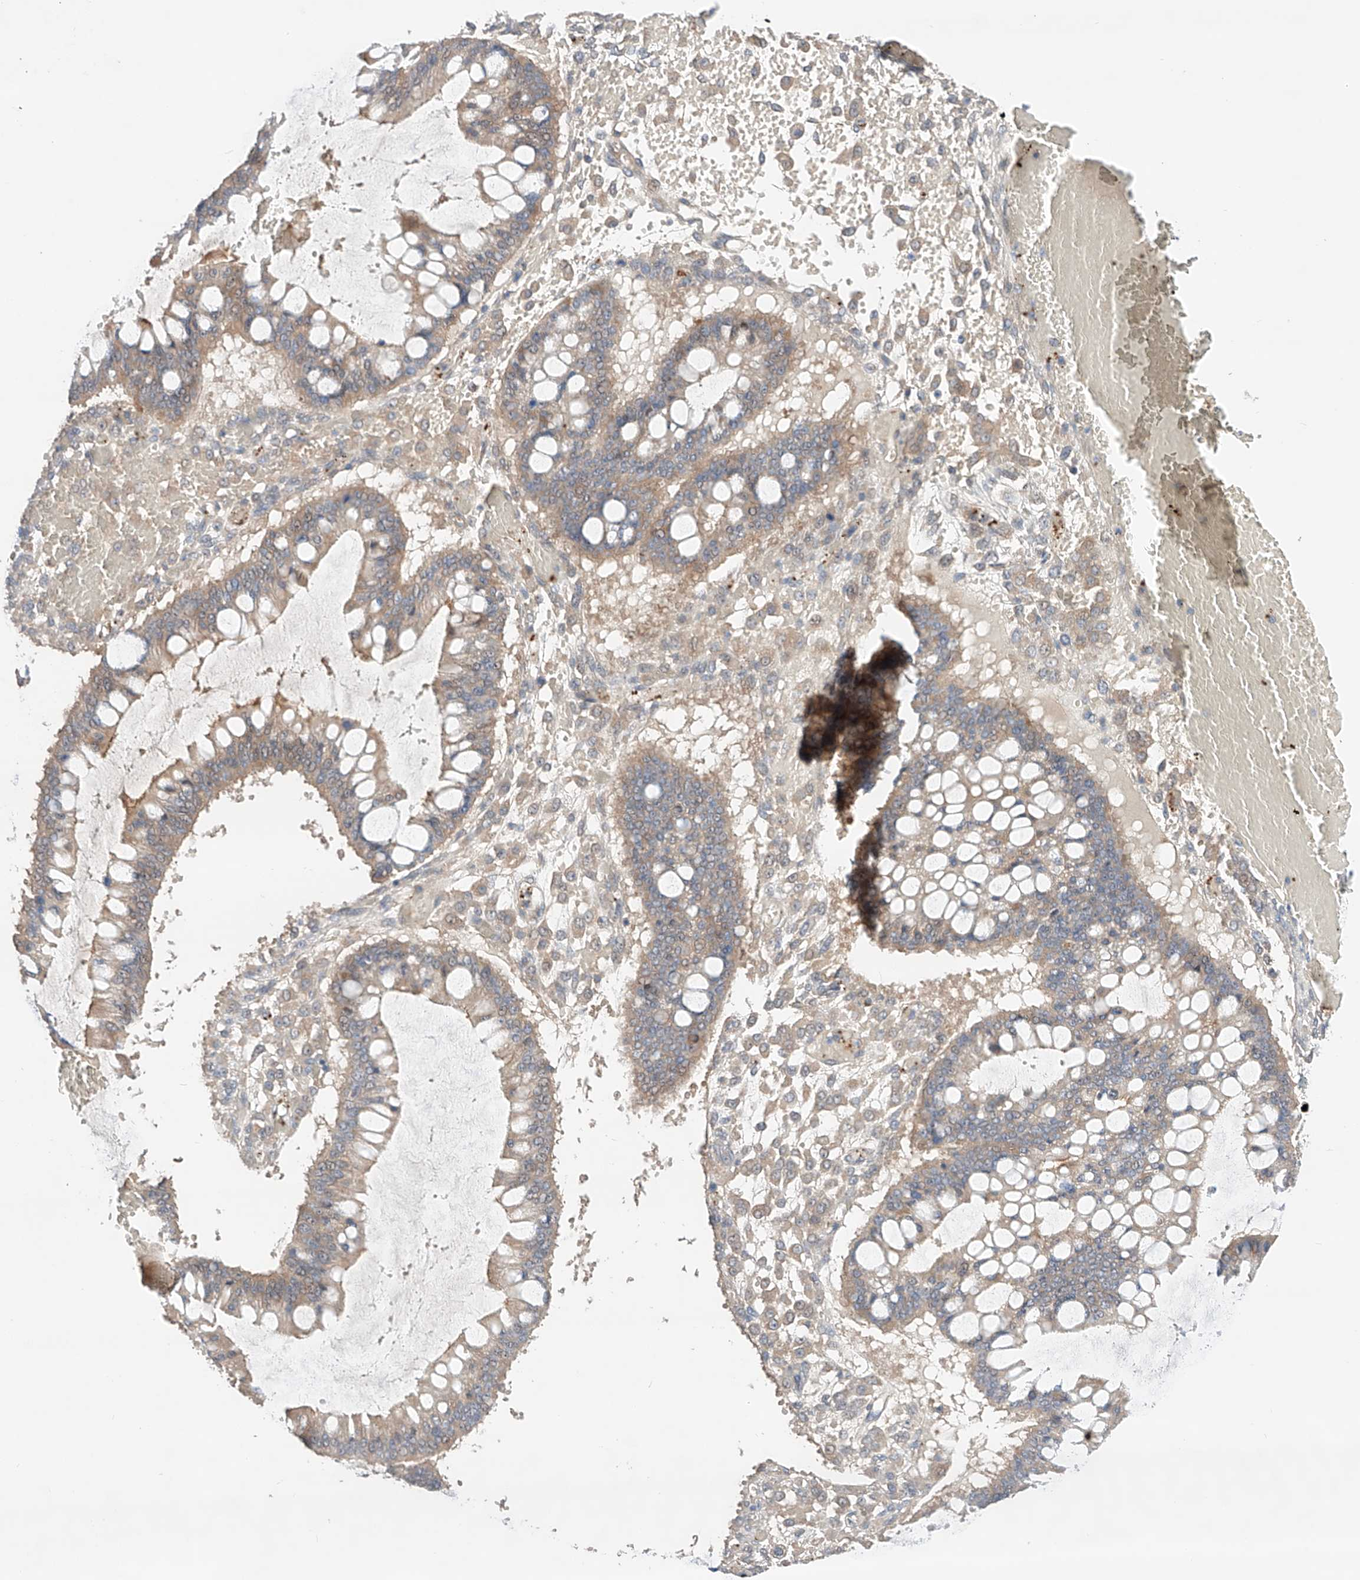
{"staining": {"intensity": "weak", "quantity": "25%-75%", "location": "cytoplasmic/membranous"}, "tissue": "ovarian cancer", "cell_type": "Tumor cells", "image_type": "cancer", "snomed": [{"axis": "morphology", "description": "Cystadenocarcinoma, mucinous, NOS"}, {"axis": "topography", "description": "Ovary"}], "caption": "Mucinous cystadenocarcinoma (ovarian) stained for a protein demonstrates weak cytoplasmic/membranous positivity in tumor cells.", "gene": "ZFHX2", "patient": {"sex": "female", "age": 73}}